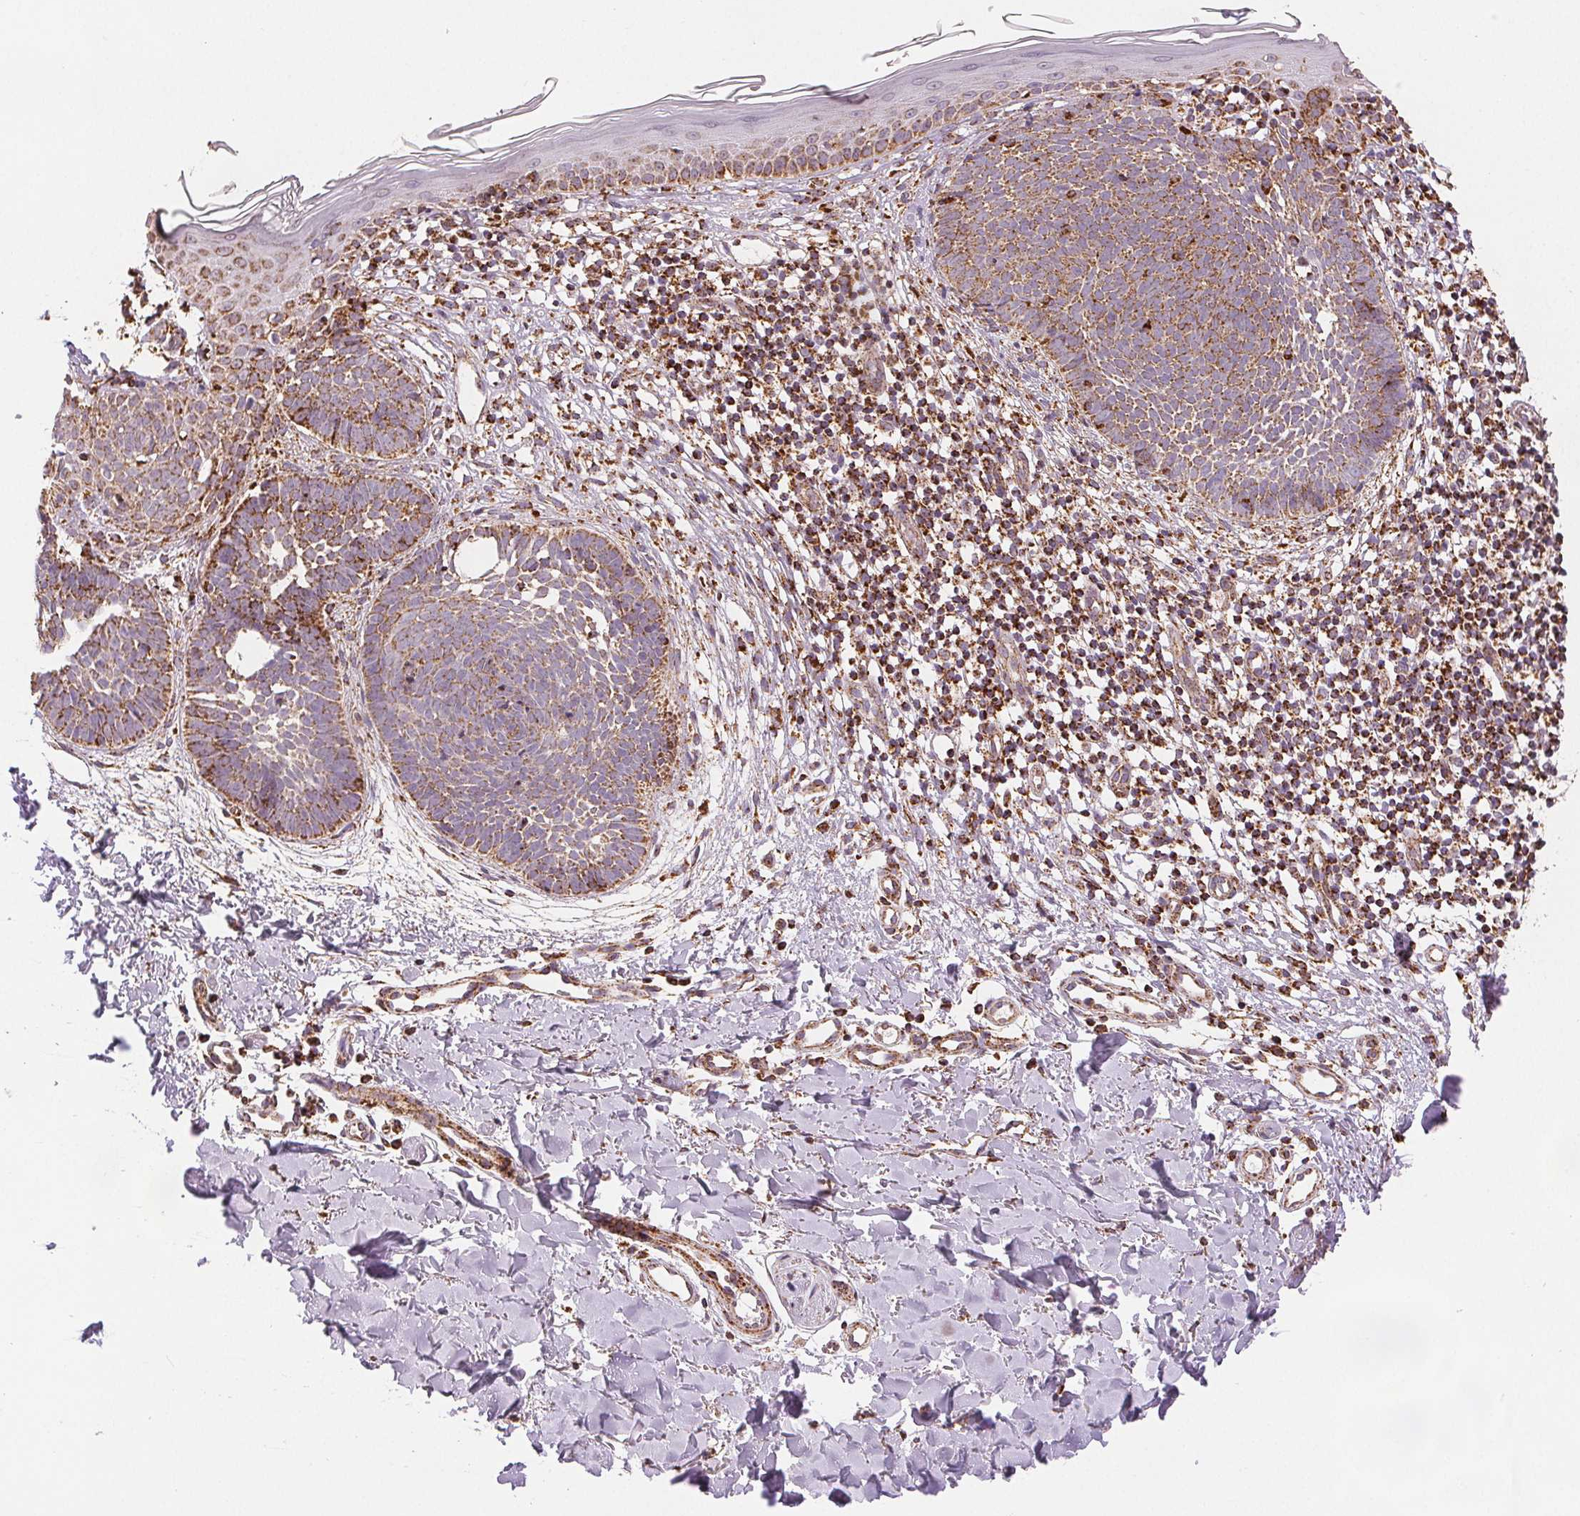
{"staining": {"intensity": "moderate", "quantity": ">75%", "location": "cytoplasmic/membranous"}, "tissue": "skin cancer", "cell_type": "Tumor cells", "image_type": "cancer", "snomed": [{"axis": "morphology", "description": "Basal cell carcinoma"}, {"axis": "topography", "description": "Skin"}], "caption": "This histopathology image exhibits immunohistochemistry (IHC) staining of human skin cancer (basal cell carcinoma), with medium moderate cytoplasmic/membranous positivity in approximately >75% of tumor cells.", "gene": "SDHB", "patient": {"sex": "female", "age": 51}}